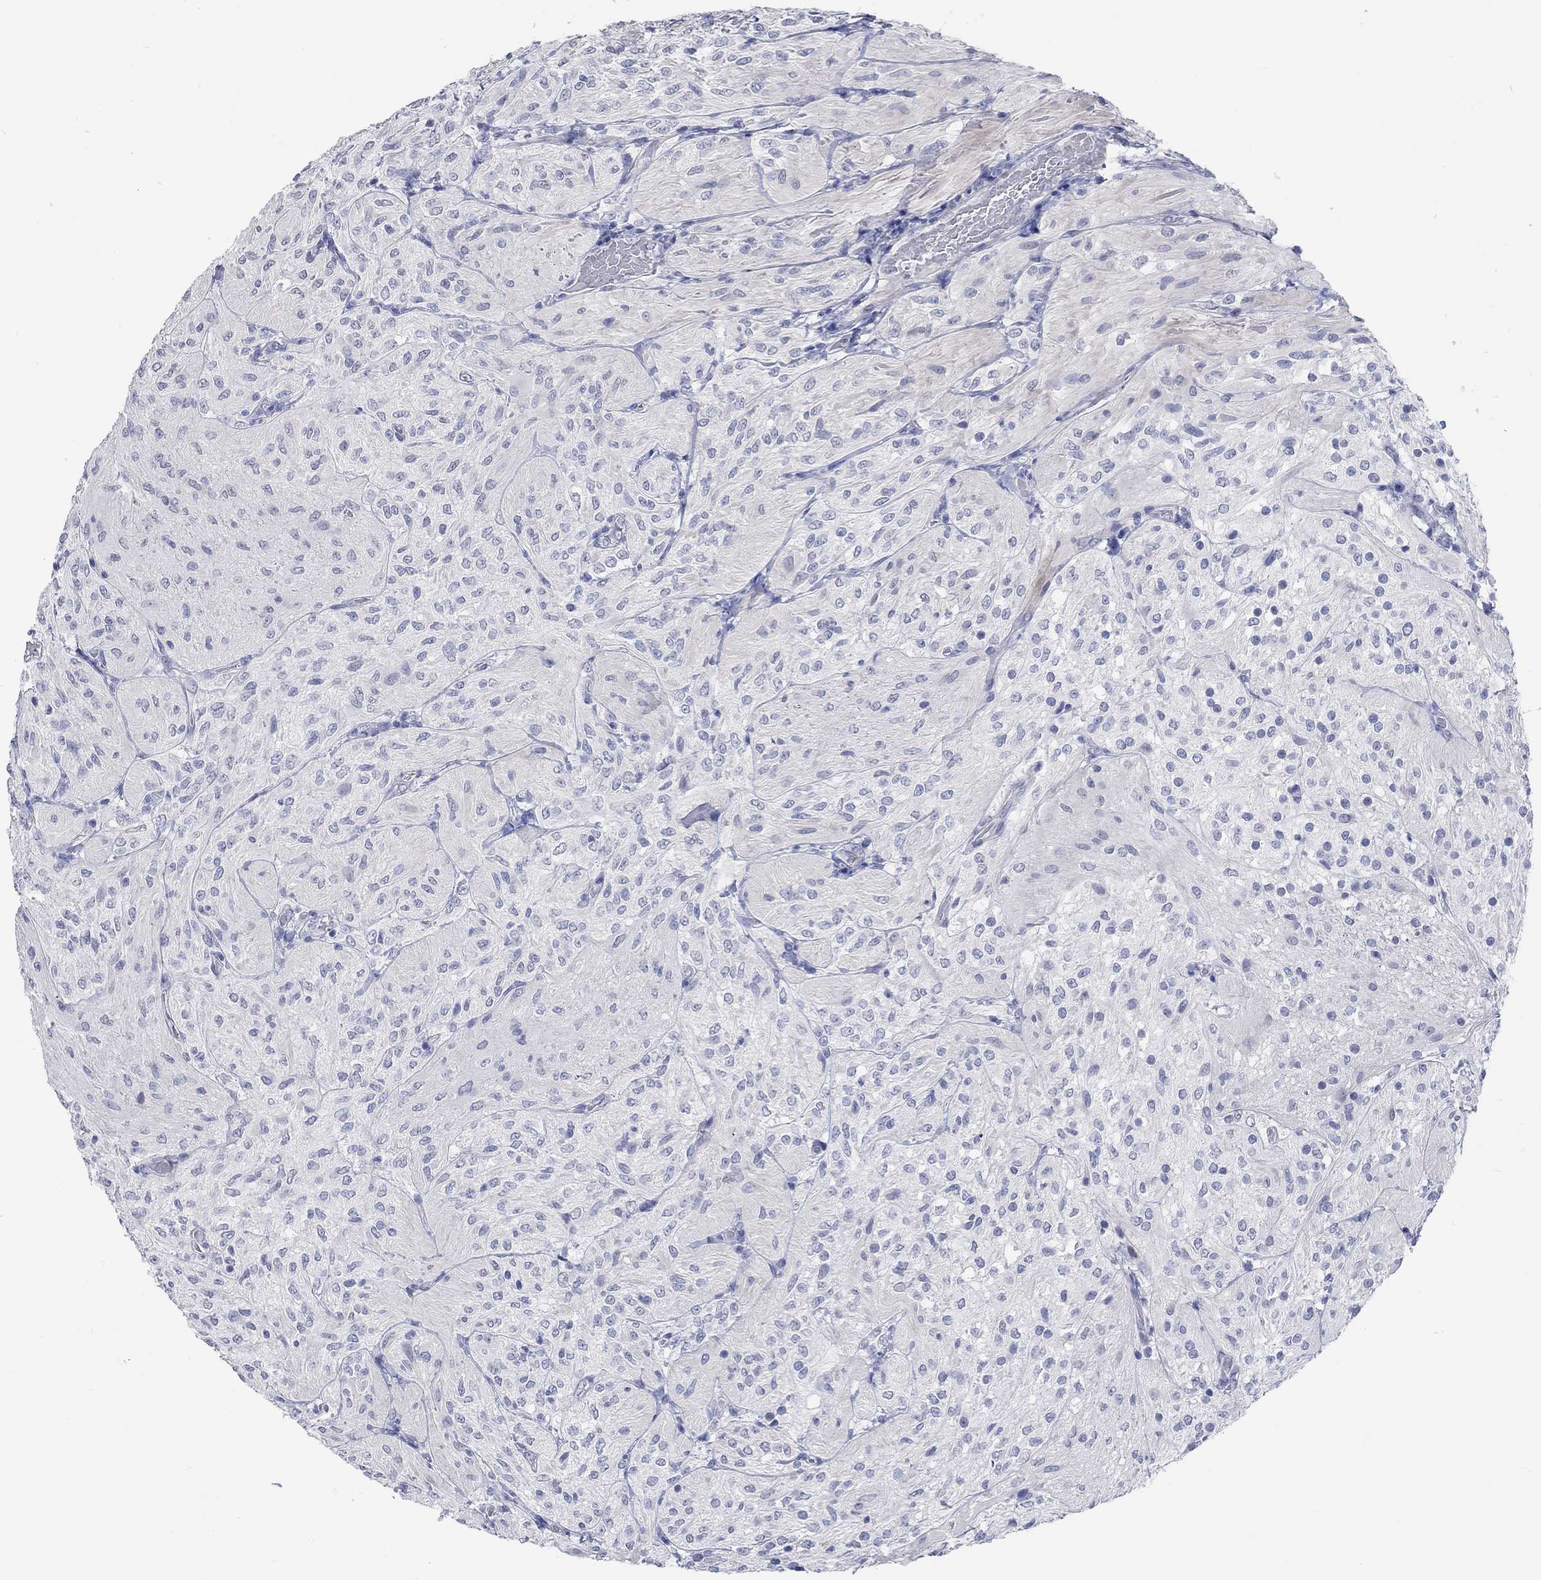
{"staining": {"intensity": "negative", "quantity": "none", "location": "none"}, "tissue": "glioma", "cell_type": "Tumor cells", "image_type": "cancer", "snomed": [{"axis": "morphology", "description": "Glioma, malignant, Low grade"}, {"axis": "topography", "description": "Brain"}], "caption": "An IHC histopathology image of malignant low-grade glioma is shown. There is no staining in tumor cells of malignant low-grade glioma.", "gene": "C4orf47", "patient": {"sex": "male", "age": 3}}